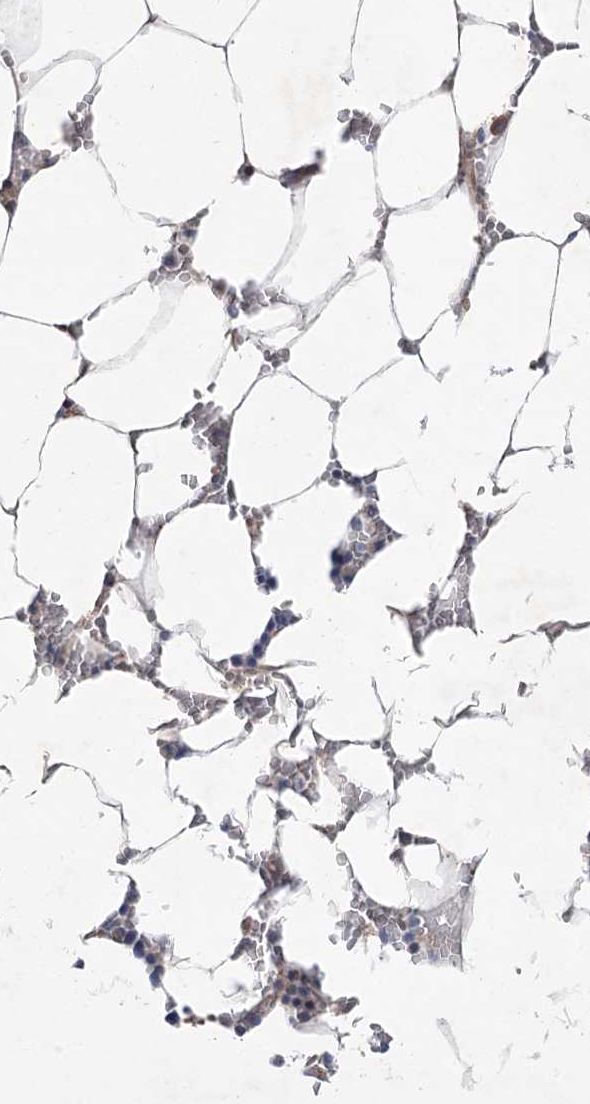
{"staining": {"intensity": "negative", "quantity": "none", "location": "none"}, "tissue": "bone marrow", "cell_type": "Hematopoietic cells", "image_type": "normal", "snomed": [{"axis": "morphology", "description": "Normal tissue, NOS"}, {"axis": "topography", "description": "Bone marrow"}], "caption": "Hematopoietic cells show no significant expression in unremarkable bone marrow. (DAB (3,3'-diaminobenzidine) IHC visualized using brightfield microscopy, high magnification).", "gene": "SCN11A", "patient": {"sex": "male", "age": 70}}